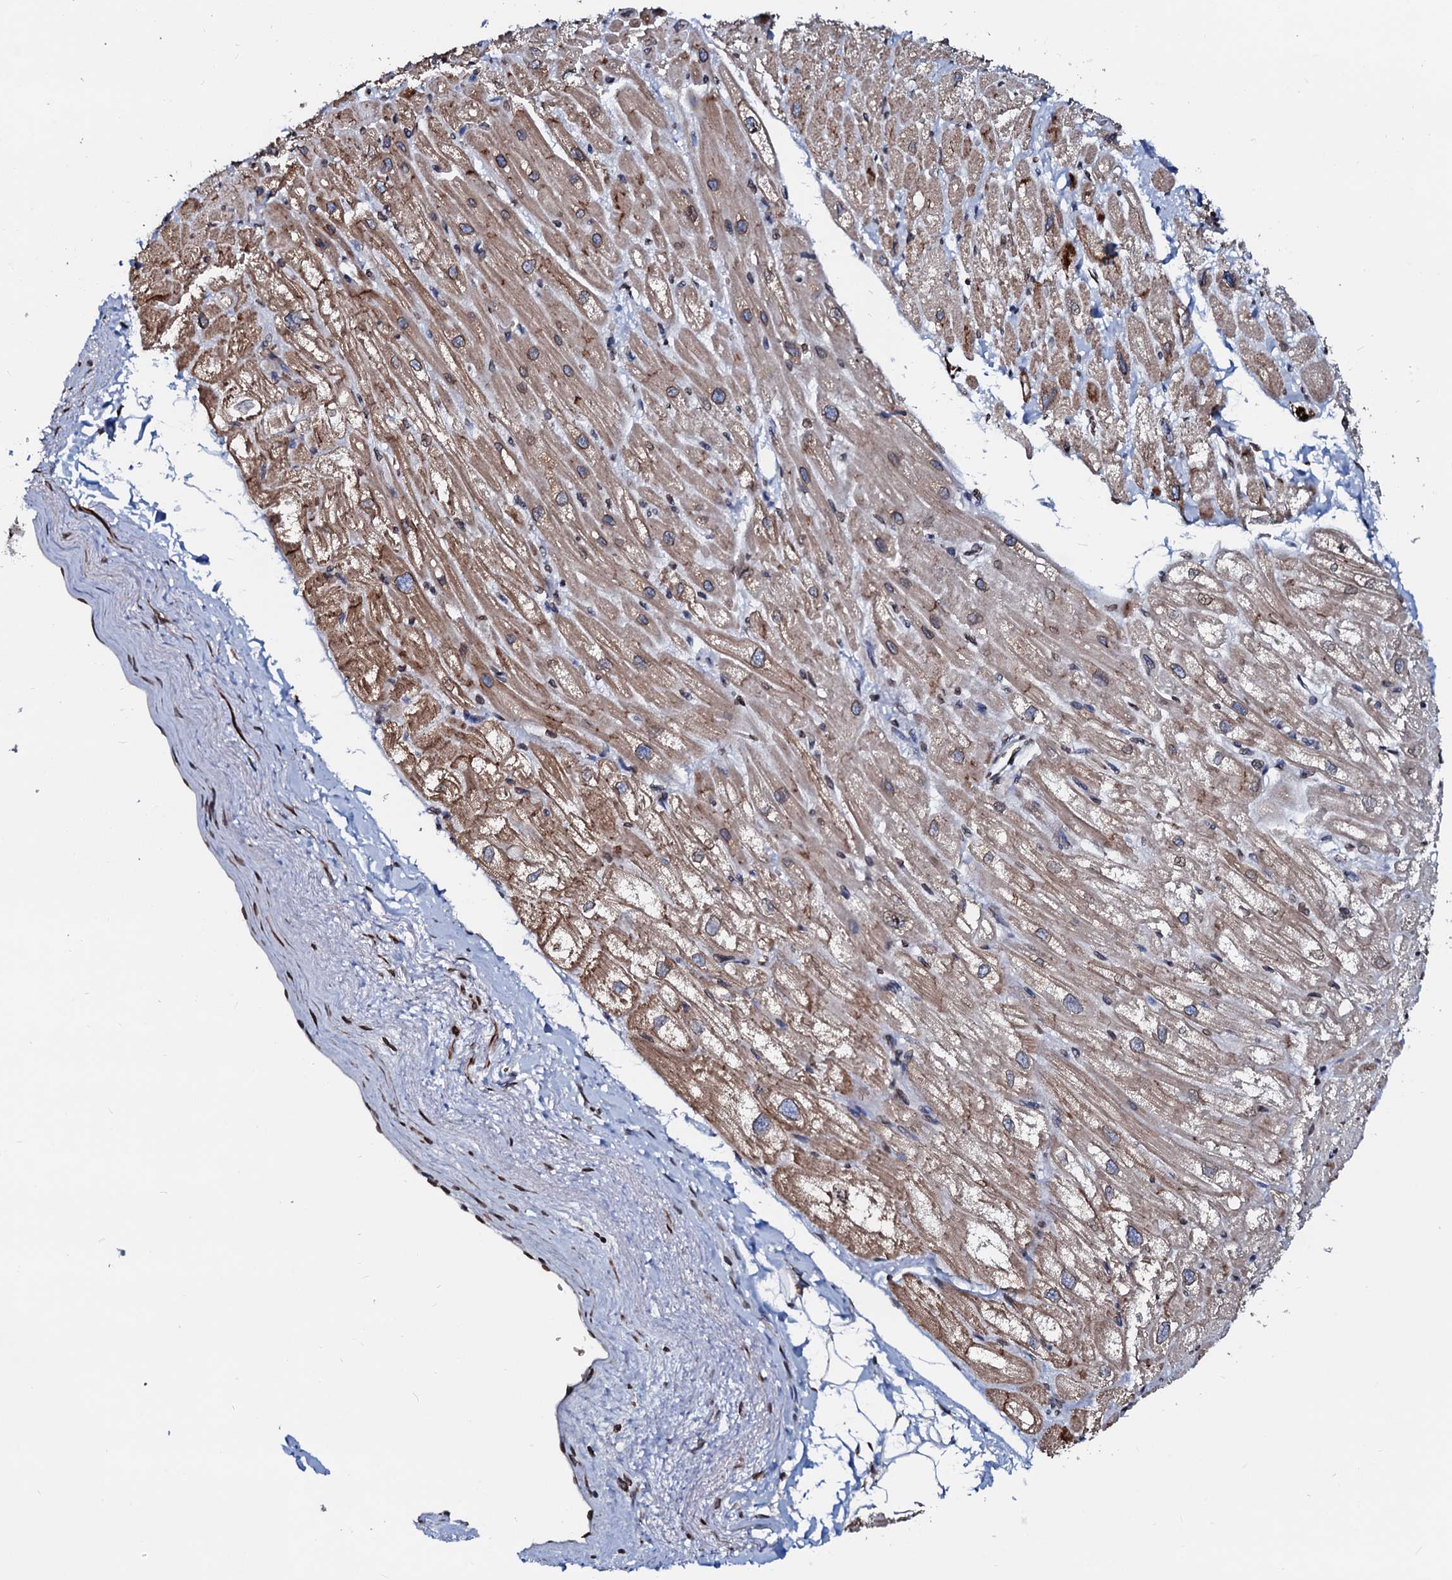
{"staining": {"intensity": "moderate", "quantity": ">75%", "location": "cytoplasmic/membranous,nuclear"}, "tissue": "heart muscle", "cell_type": "Cardiomyocytes", "image_type": "normal", "snomed": [{"axis": "morphology", "description": "Normal tissue, NOS"}, {"axis": "topography", "description": "Heart"}], "caption": "A micrograph of human heart muscle stained for a protein displays moderate cytoplasmic/membranous,nuclear brown staining in cardiomyocytes. (DAB IHC with brightfield microscopy, high magnification).", "gene": "NRP2", "patient": {"sex": "male", "age": 50}}